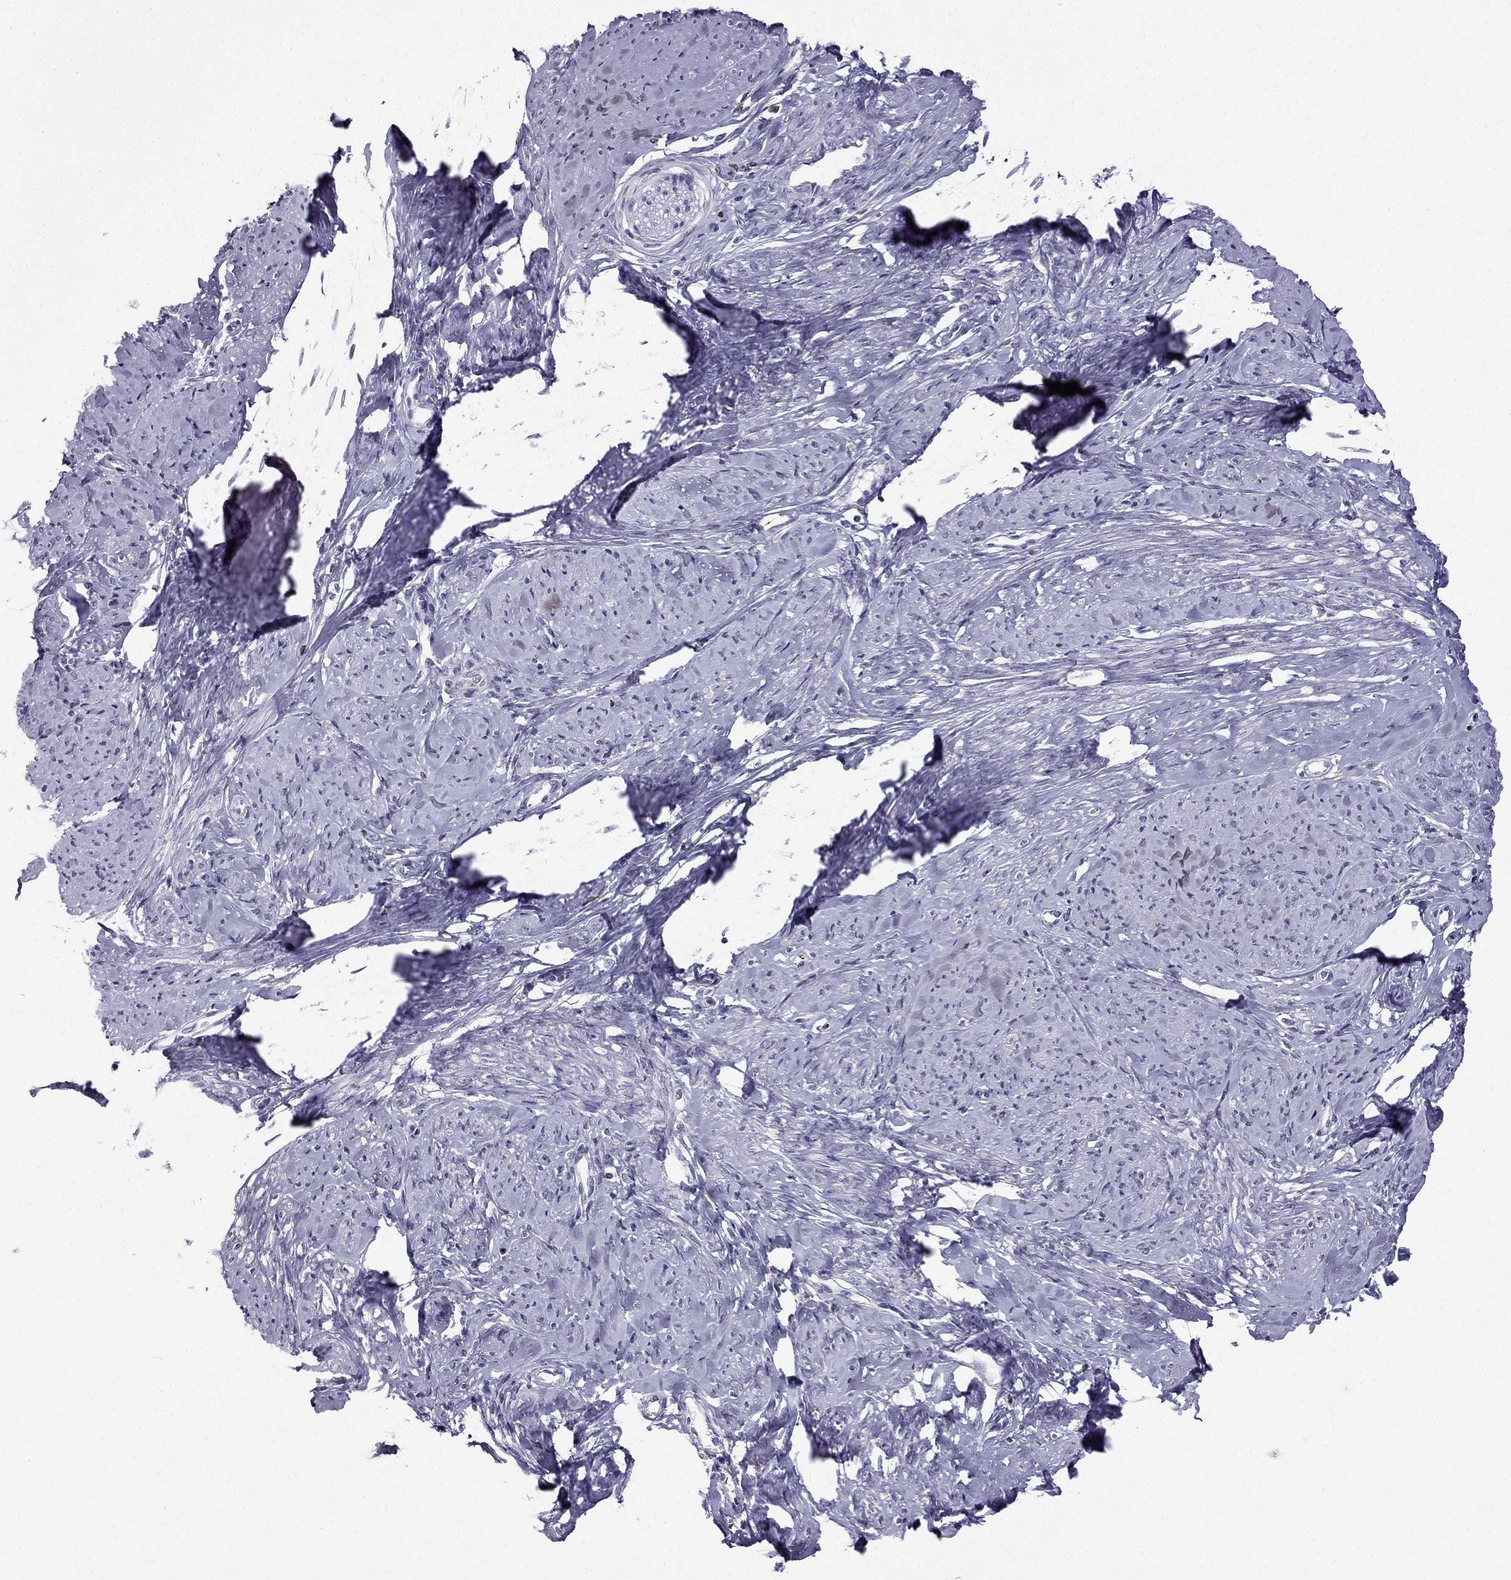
{"staining": {"intensity": "negative", "quantity": "none", "location": "none"}, "tissue": "smooth muscle", "cell_type": "Smooth muscle cells", "image_type": "normal", "snomed": [{"axis": "morphology", "description": "Normal tissue, NOS"}, {"axis": "topography", "description": "Smooth muscle"}], "caption": "This photomicrograph is of unremarkable smooth muscle stained with IHC to label a protein in brown with the nuclei are counter-stained blue. There is no staining in smooth muscle cells. (DAB (3,3'-diaminobenzidine) immunohistochemistry, high magnification).", "gene": "CCK", "patient": {"sex": "female", "age": 48}}